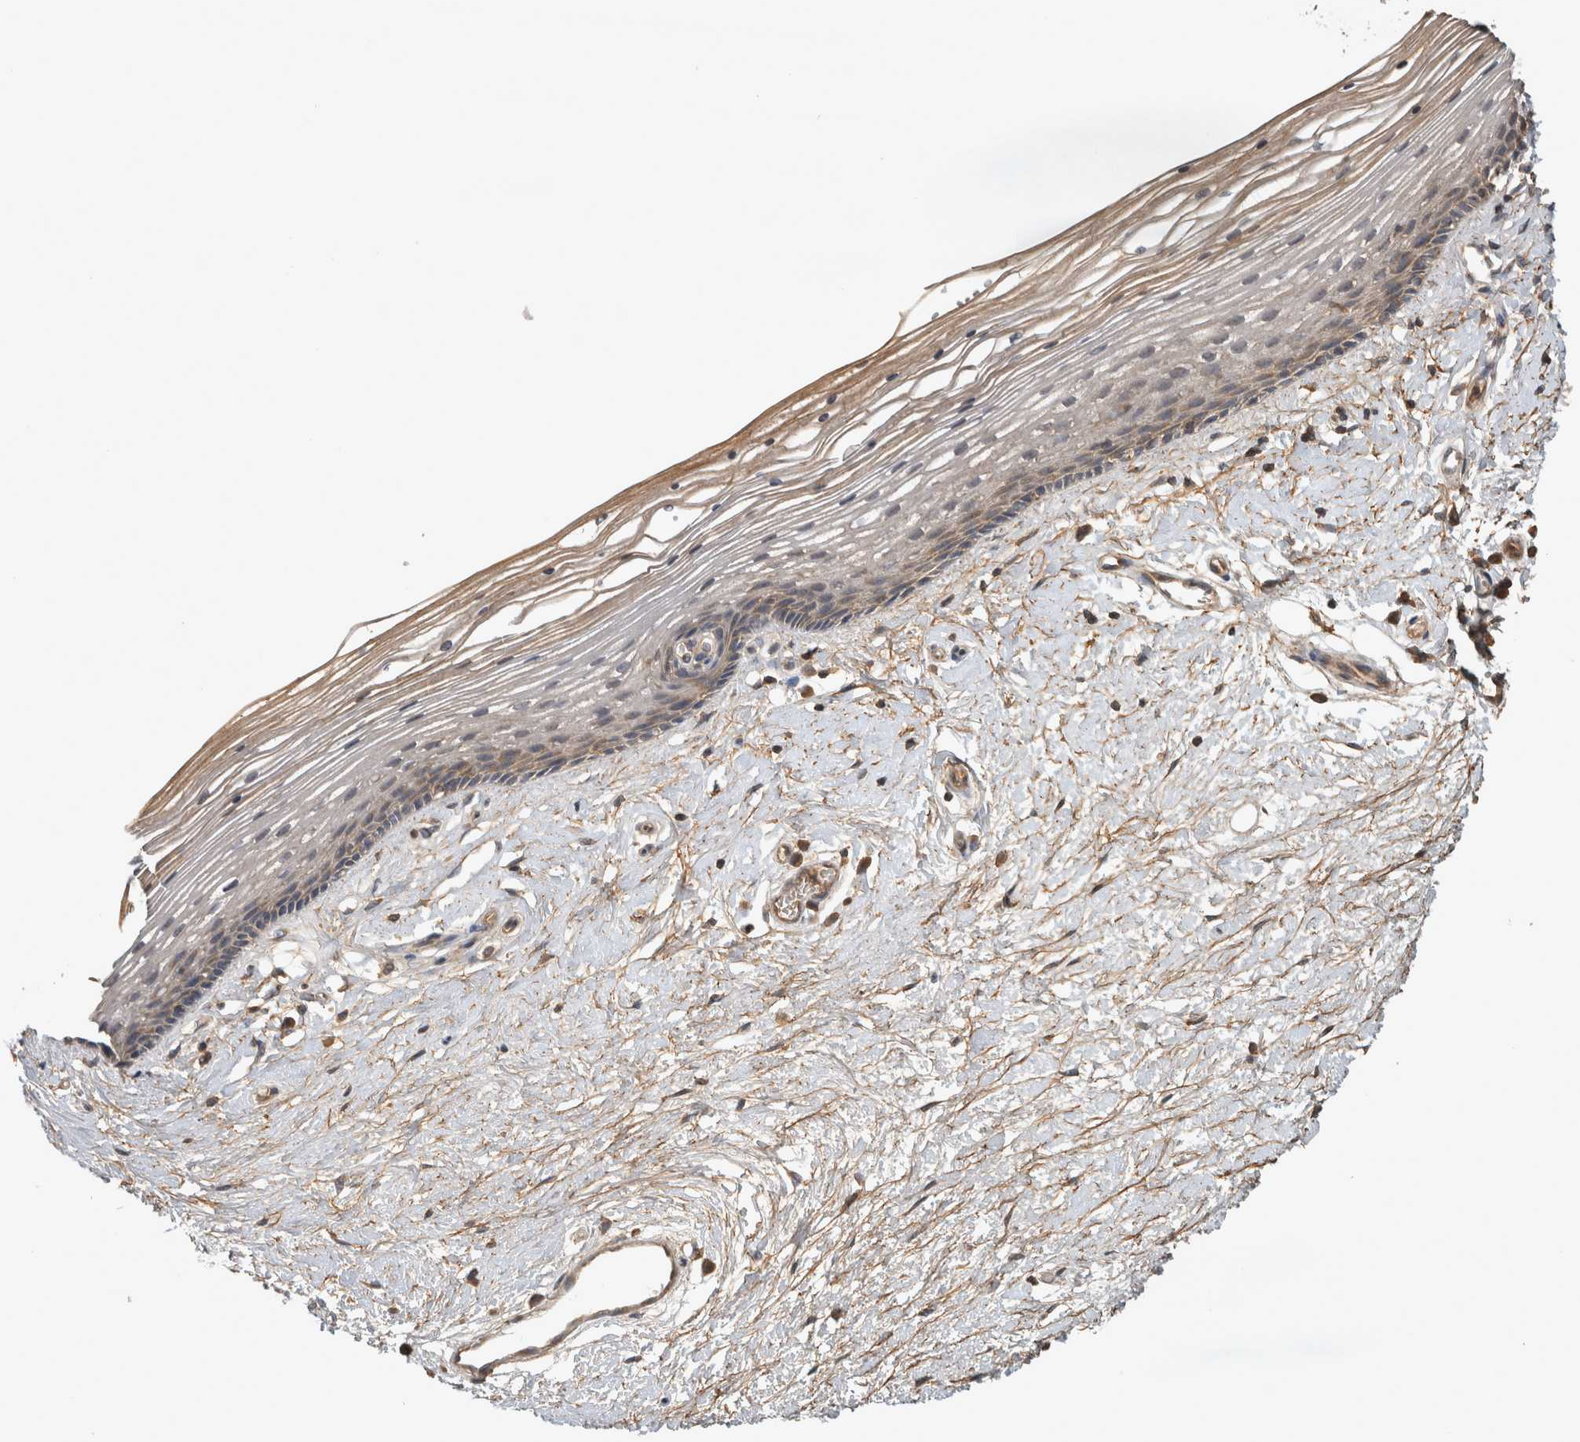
{"staining": {"intensity": "weak", "quantity": "25%-75%", "location": "cytoplasmic/membranous"}, "tissue": "vagina", "cell_type": "Squamous epithelial cells", "image_type": "normal", "snomed": [{"axis": "morphology", "description": "Normal tissue, NOS"}, {"axis": "topography", "description": "Vagina"}], "caption": "Vagina stained for a protein demonstrates weak cytoplasmic/membranous positivity in squamous epithelial cells. The protein is shown in brown color, while the nuclei are stained blue.", "gene": "TRMT61B", "patient": {"sex": "female", "age": 46}}